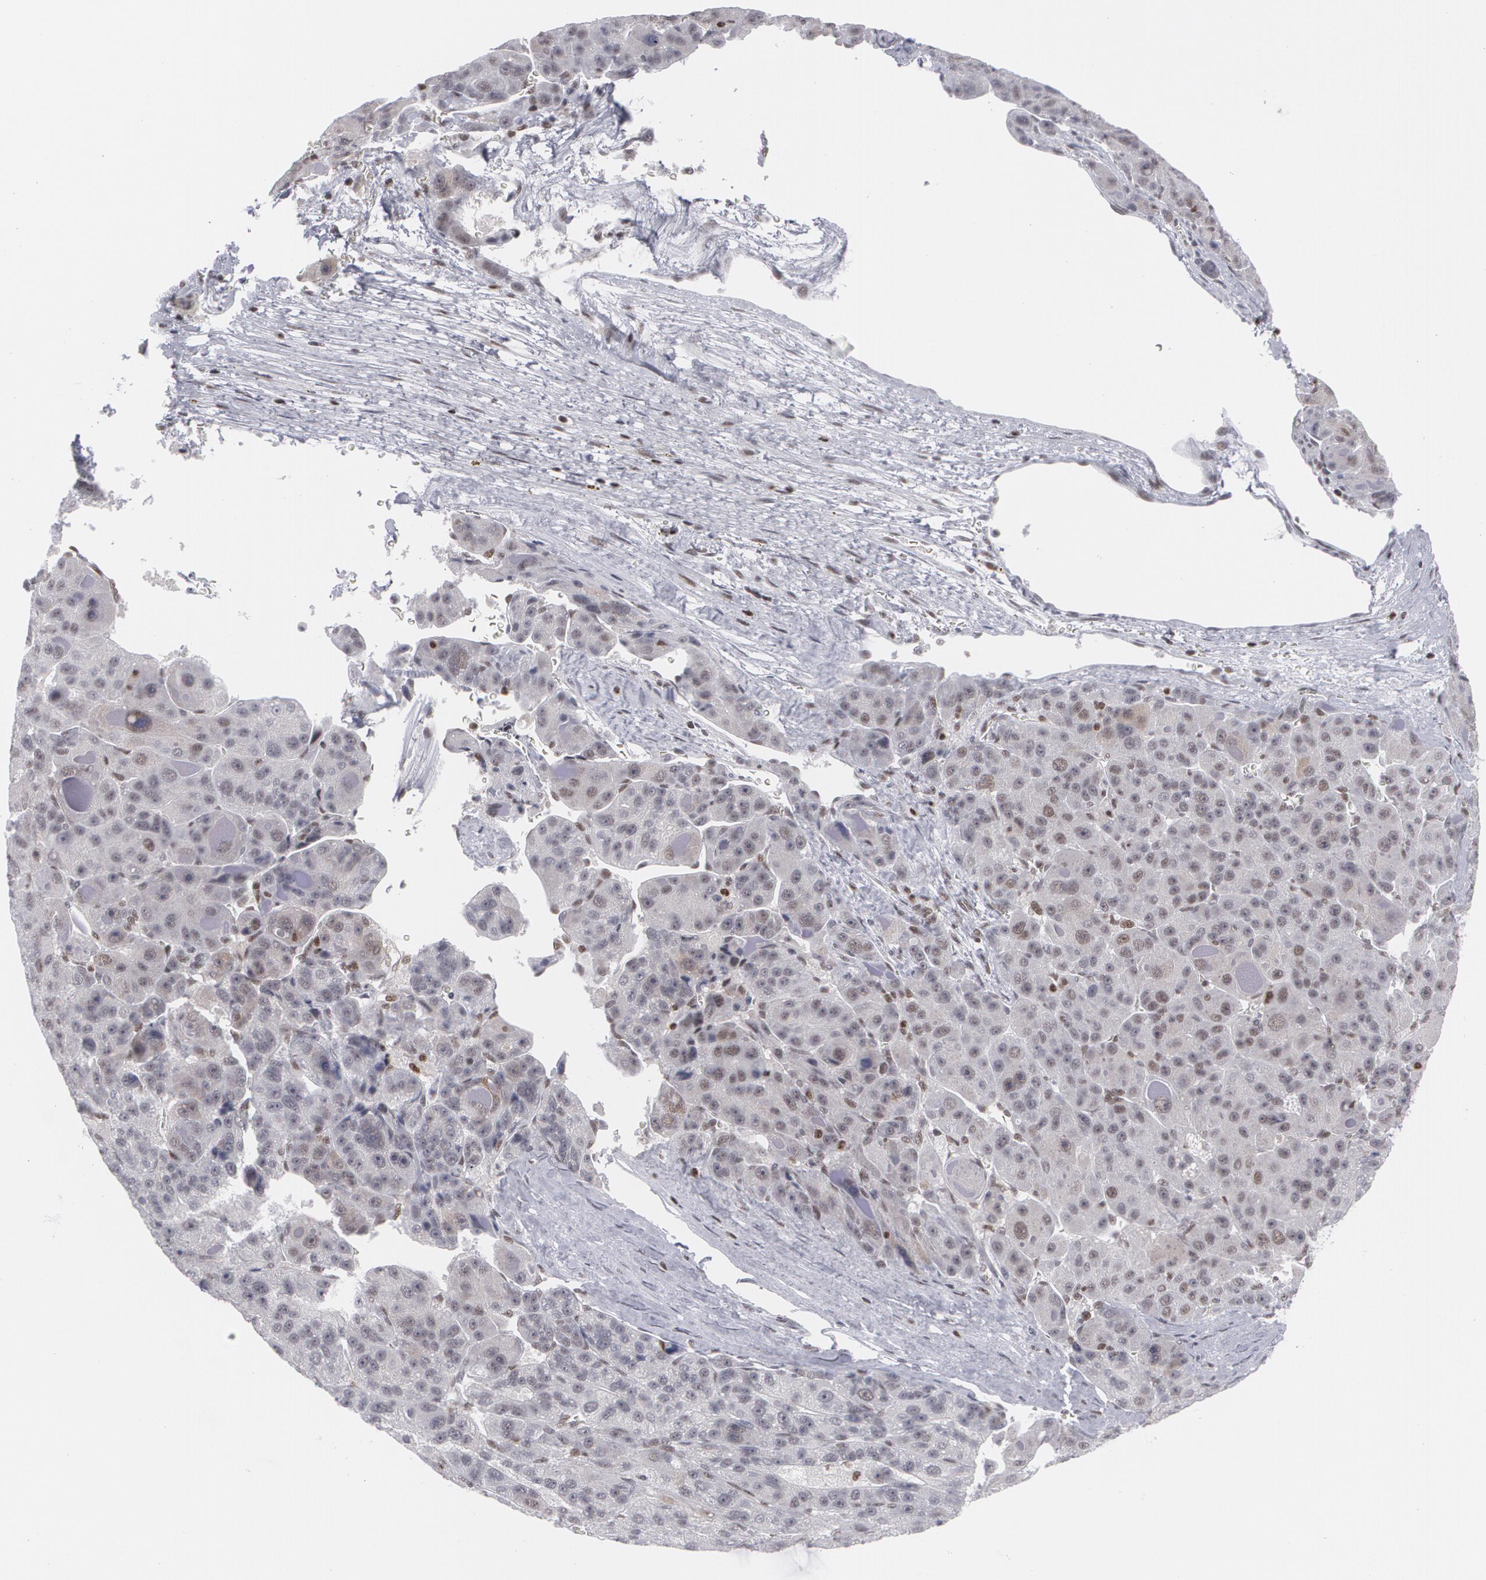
{"staining": {"intensity": "weak", "quantity": "<25%", "location": "nuclear"}, "tissue": "liver cancer", "cell_type": "Tumor cells", "image_type": "cancer", "snomed": [{"axis": "morphology", "description": "Carcinoma, Hepatocellular, NOS"}, {"axis": "topography", "description": "Liver"}], "caption": "High magnification brightfield microscopy of liver cancer stained with DAB (brown) and counterstained with hematoxylin (blue): tumor cells show no significant positivity.", "gene": "MCL1", "patient": {"sex": "male", "age": 76}}